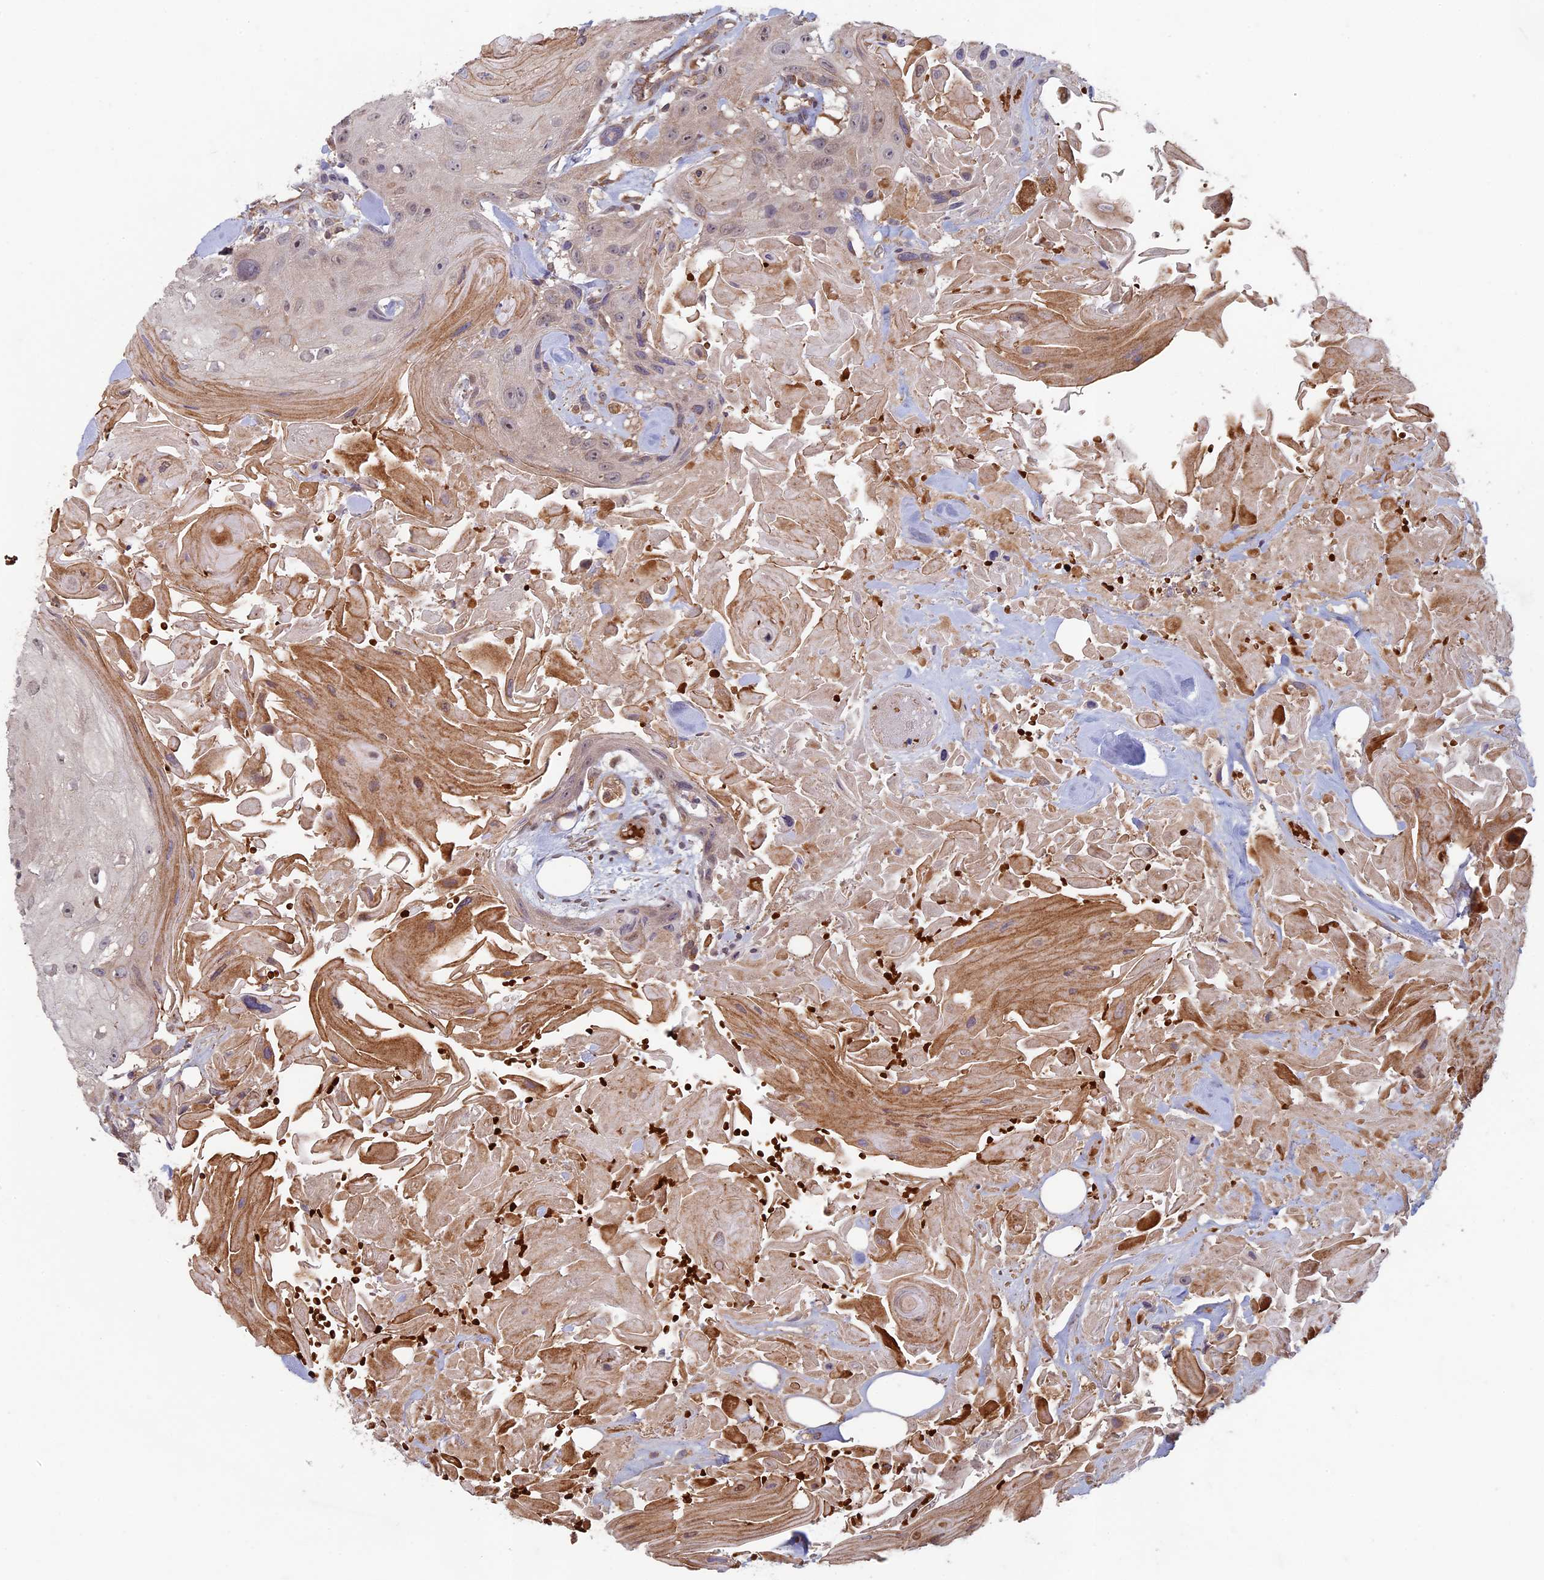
{"staining": {"intensity": "weak", "quantity": "25%-75%", "location": "cytoplasmic/membranous,nuclear"}, "tissue": "head and neck cancer", "cell_type": "Tumor cells", "image_type": "cancer", "snomed": [{"axis": "morphology", "description": "Squamous cell carcinoma, NOS"}, {"axis": "topography", "description": "Head-Neck"}], "caption": "Immunohistochemistry (IHC) image of neoplastic tissue: head and neck squamous cell carcinoma stained using immunohistochemistry (IHC) demonstrates low levels of weak protein expression localized specifically in the cytoplasmic/membranous and nuclear of tumor cells, appearing as a cytoplasmic/membranous and nuclear brown color.", "gene": "RCCD1", "patient": {"sex": "male", "age": 81}}